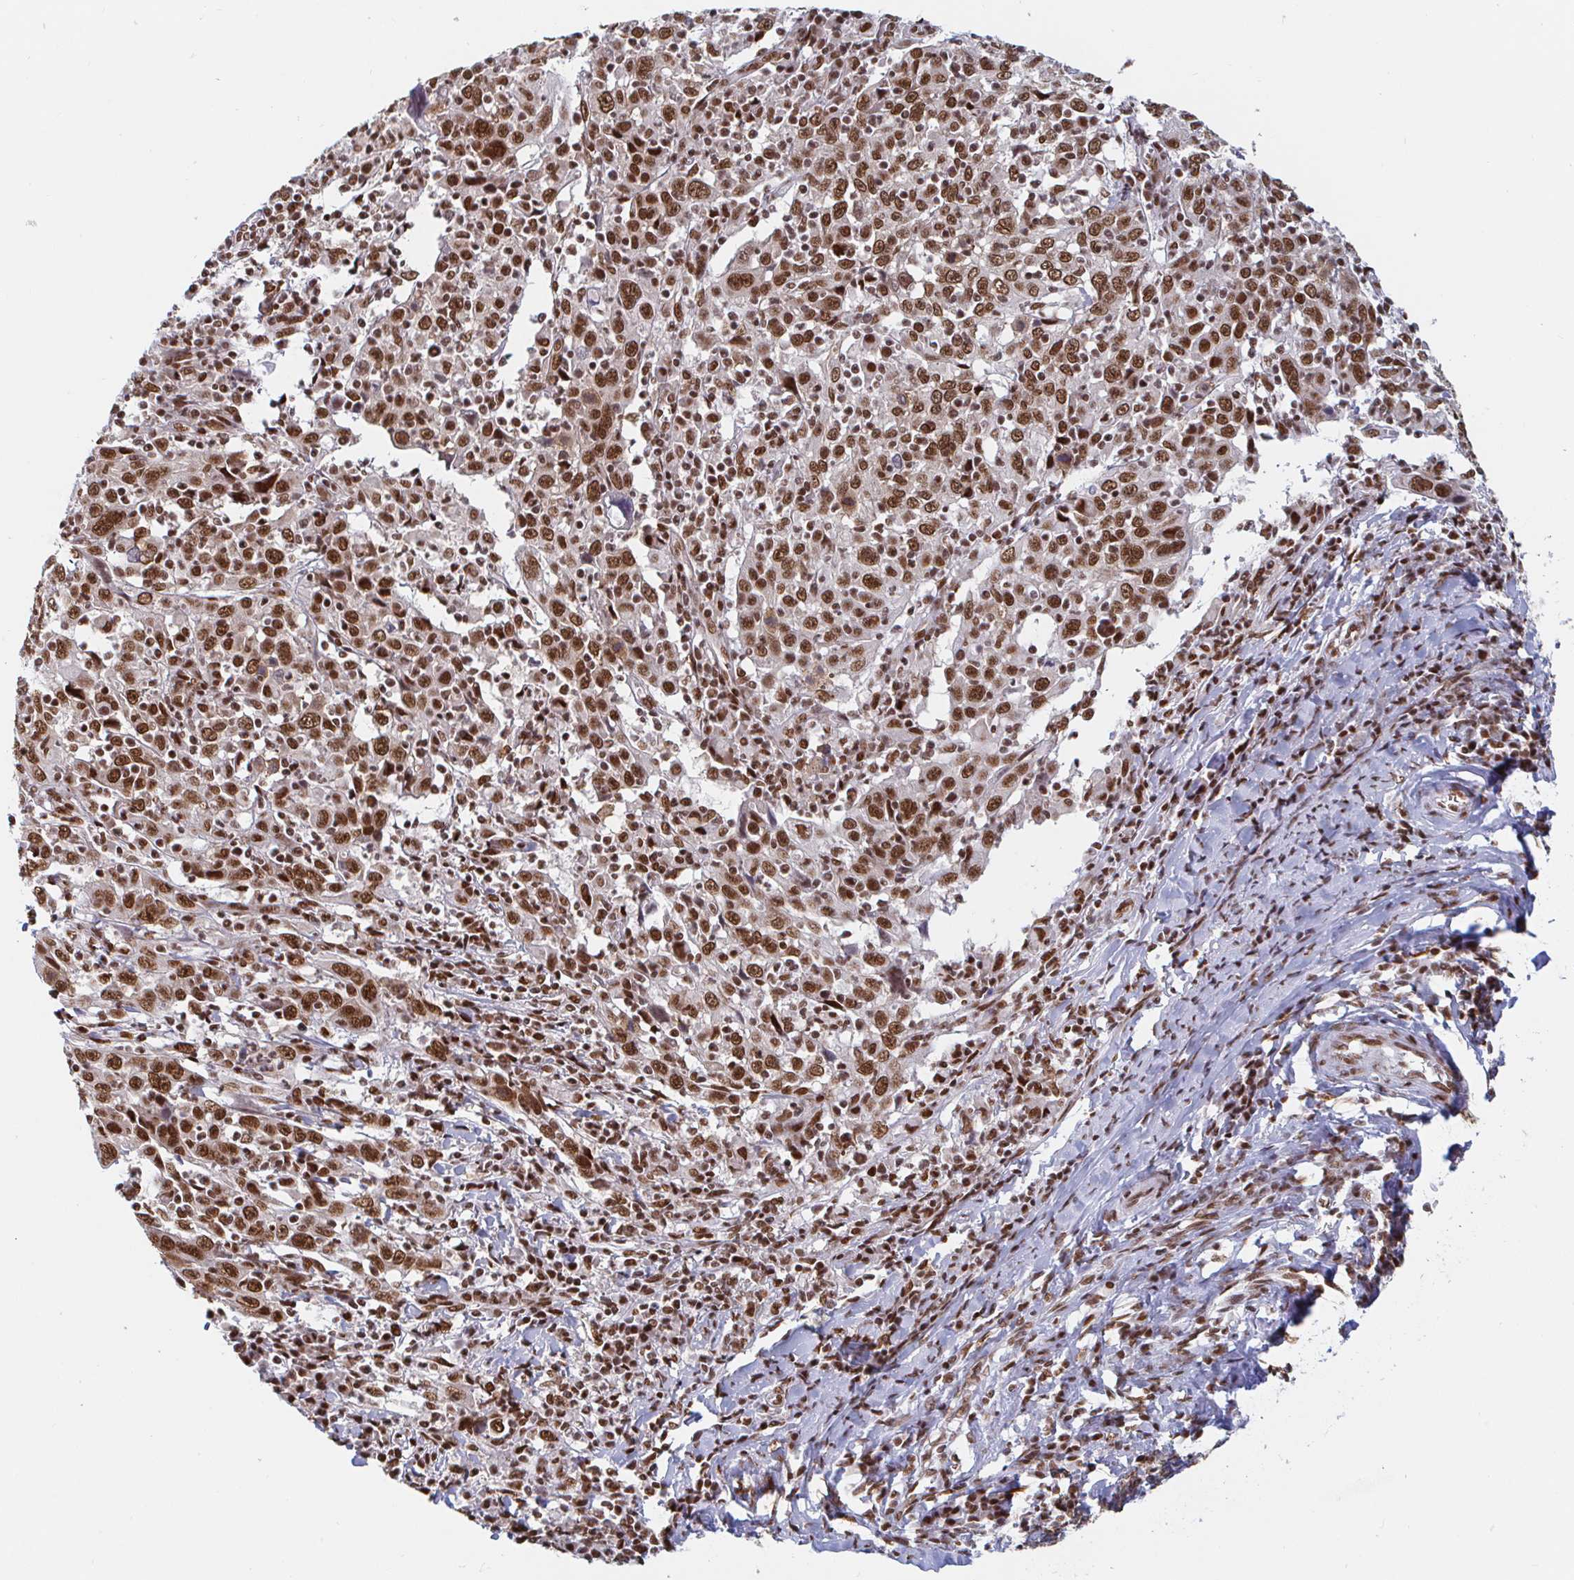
{"staining": {"intensity": "strong", "quantity": ">75%", "location": "nuclear"}, "tissue": "cervical cancer", "cell_type": "Tumor cells", "image_type": "cancer", "snomed": [{"axis": "morphology", "description": "Squamous cell carcinoma, NOS"}, {"axis": "topography", "description": "Cervix"}], "caption": "Cervical squamous cell carcinoma stained with a brown dye exhibits strong nuclear positive expression in about >75% of tumor cells.", "gene": "RBMX", "patient": {"sex": "female", "age": 46}}